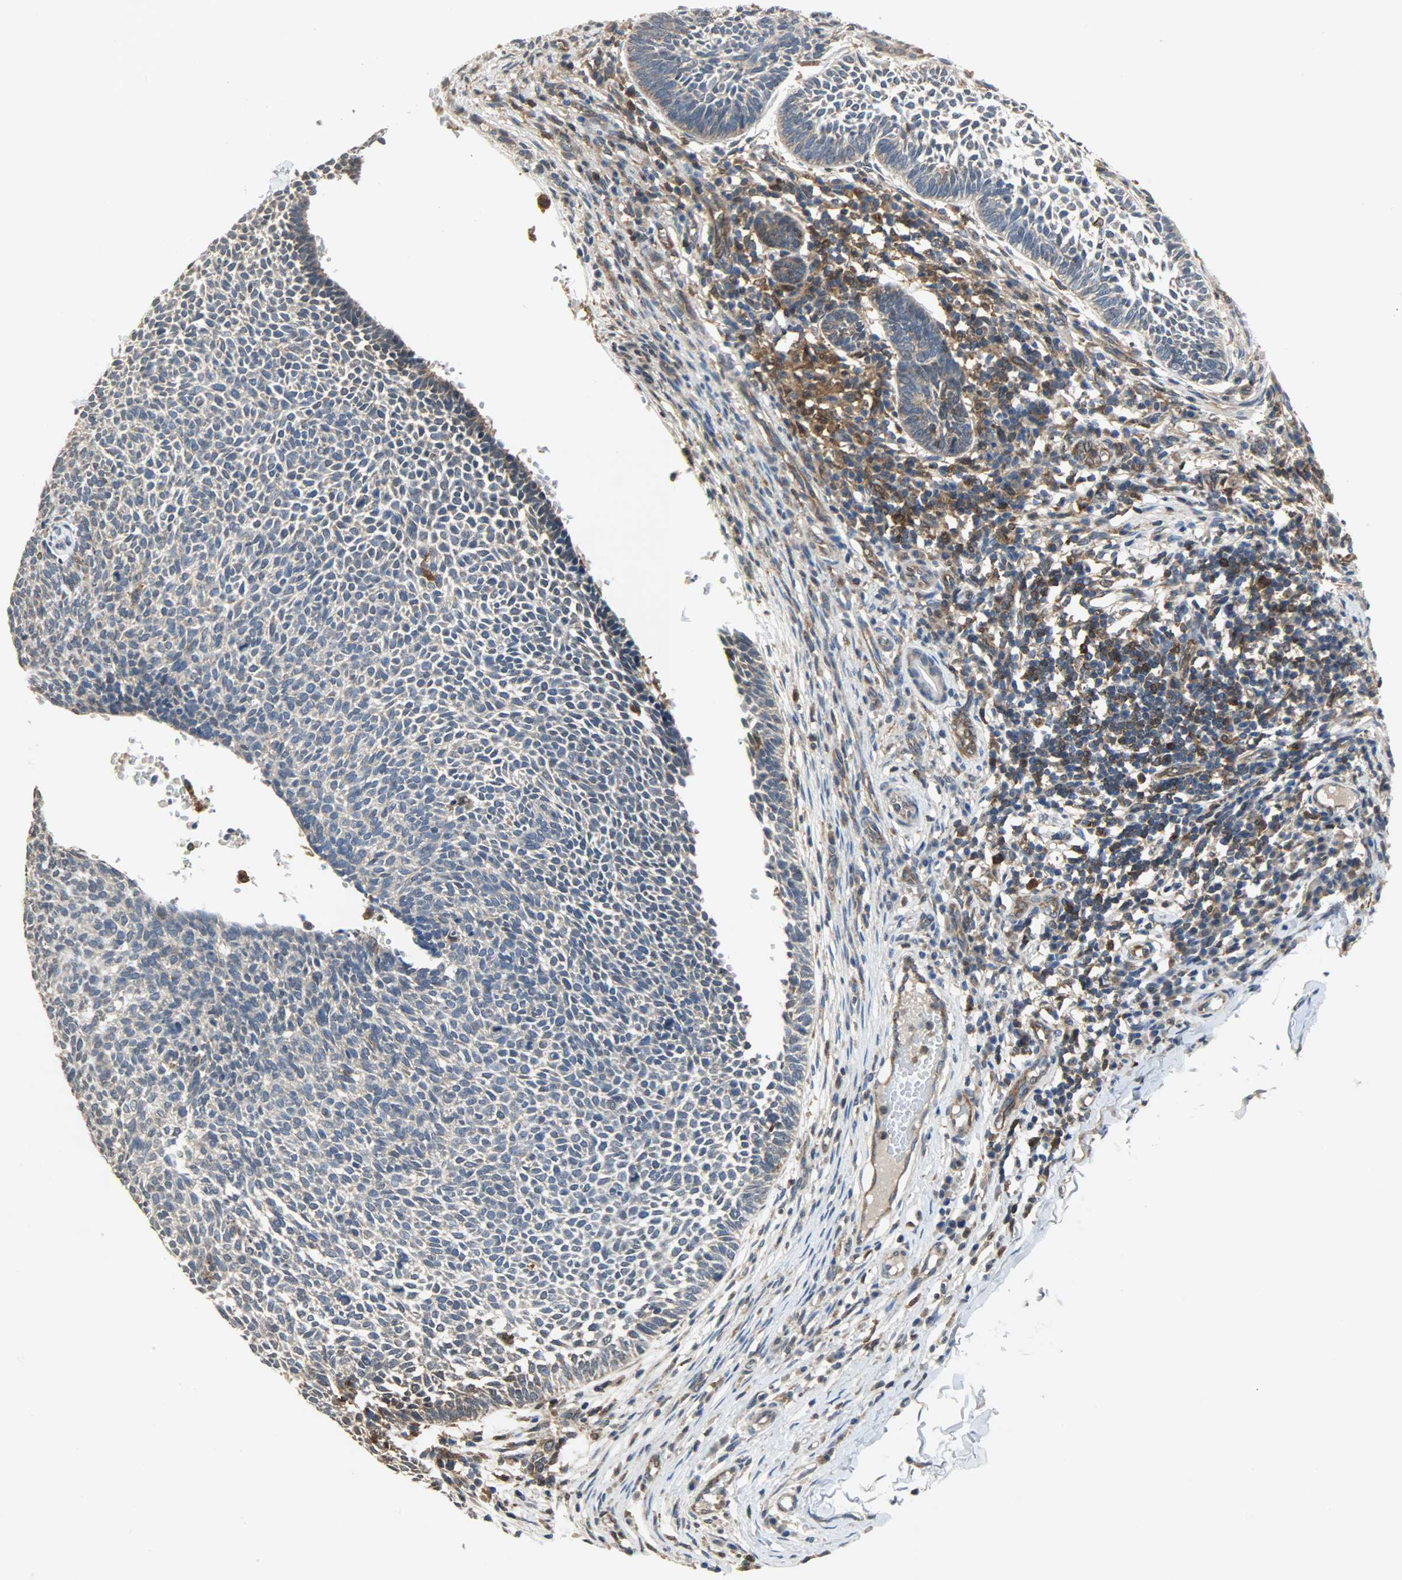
{"staining": {"intensity": "moderate", "quantity": ">75%", "location": "cytoplasmic/membranous"}, "tissue": "skin cancer", "cell_type": "Tumor cells", "image_type": "cancer", "snomed": [{"axis": "morphology", "description": "Normal tissue, NOS"}, {"axis": "morphology", "description": "Basal cell carcinoma"}, {"axis": "topography", "description": "Skin"}], "caption": "Immunohistochemistry micrograph of neoplastic tissue: skin cancer stained using immunohistochemistry (IHC) shows medium levels of moderate protein expression localized specifically in the cytoplasmic/membranous of tumor cells, appearing as a cytoplasmic/membranous brown color.", "gene": "TRIM21", "patient": {"sex": "male", "age": 87}}